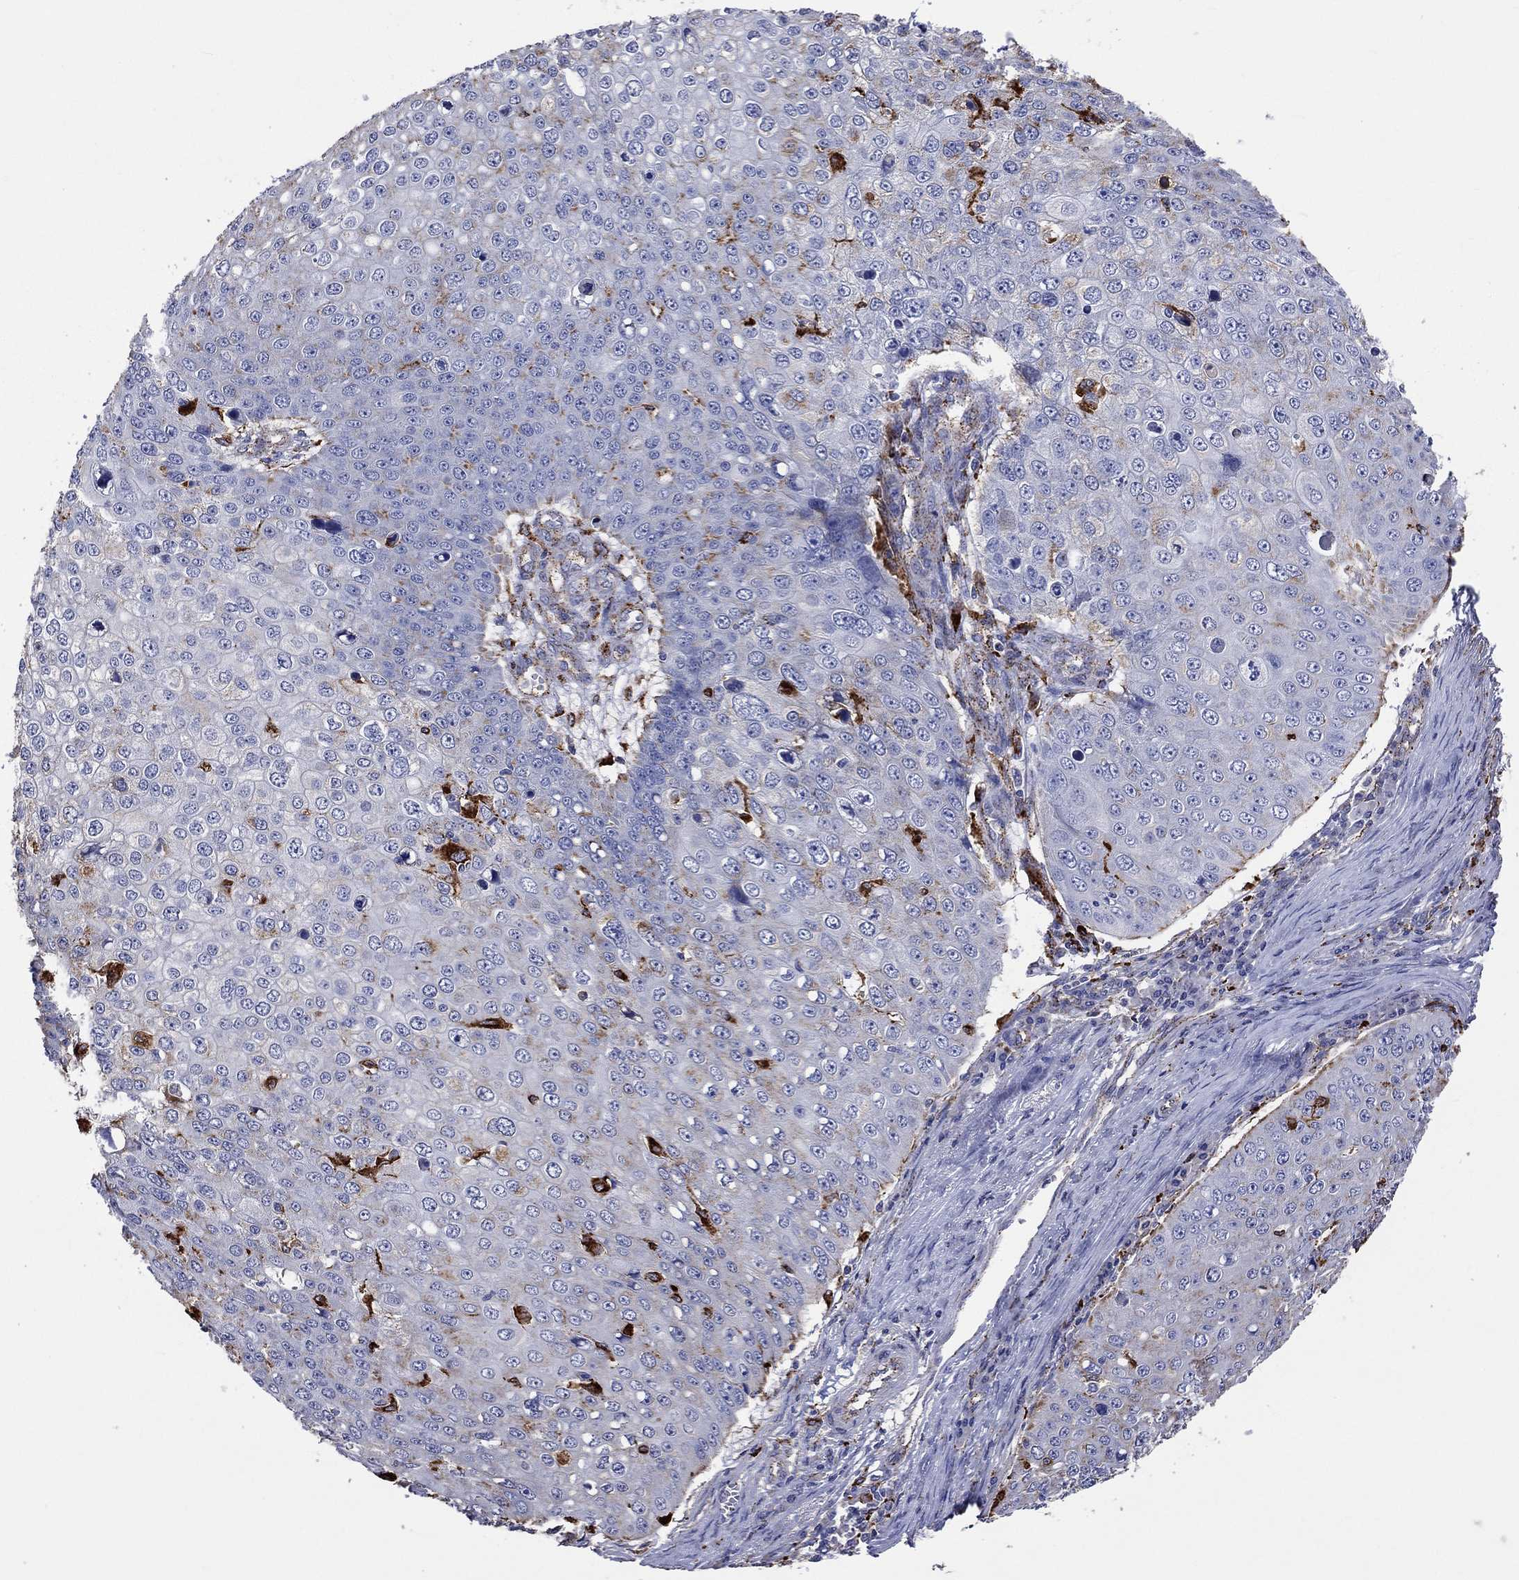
{"staining": {"intensity": "negative", "quantity": "none", "location": "none"}, "tissue": "skin cancer", "cell_type": "Tumor cells", "image_type": "cancer", "snomed": [{"axis": "morphology", "description": "Squamous cell carcinoma, NOS"}, {"axis": "topography", "description": "Skin"}], "caption": "High magnification brightfield microscopy of skin squamous cell carcinoma stained with DAB (brown) and counterstained with hematoxylin (blue): tumor cells show no significant expression.", "gene": "CTSB", "patient": {"sex": "male", "age": 71}}